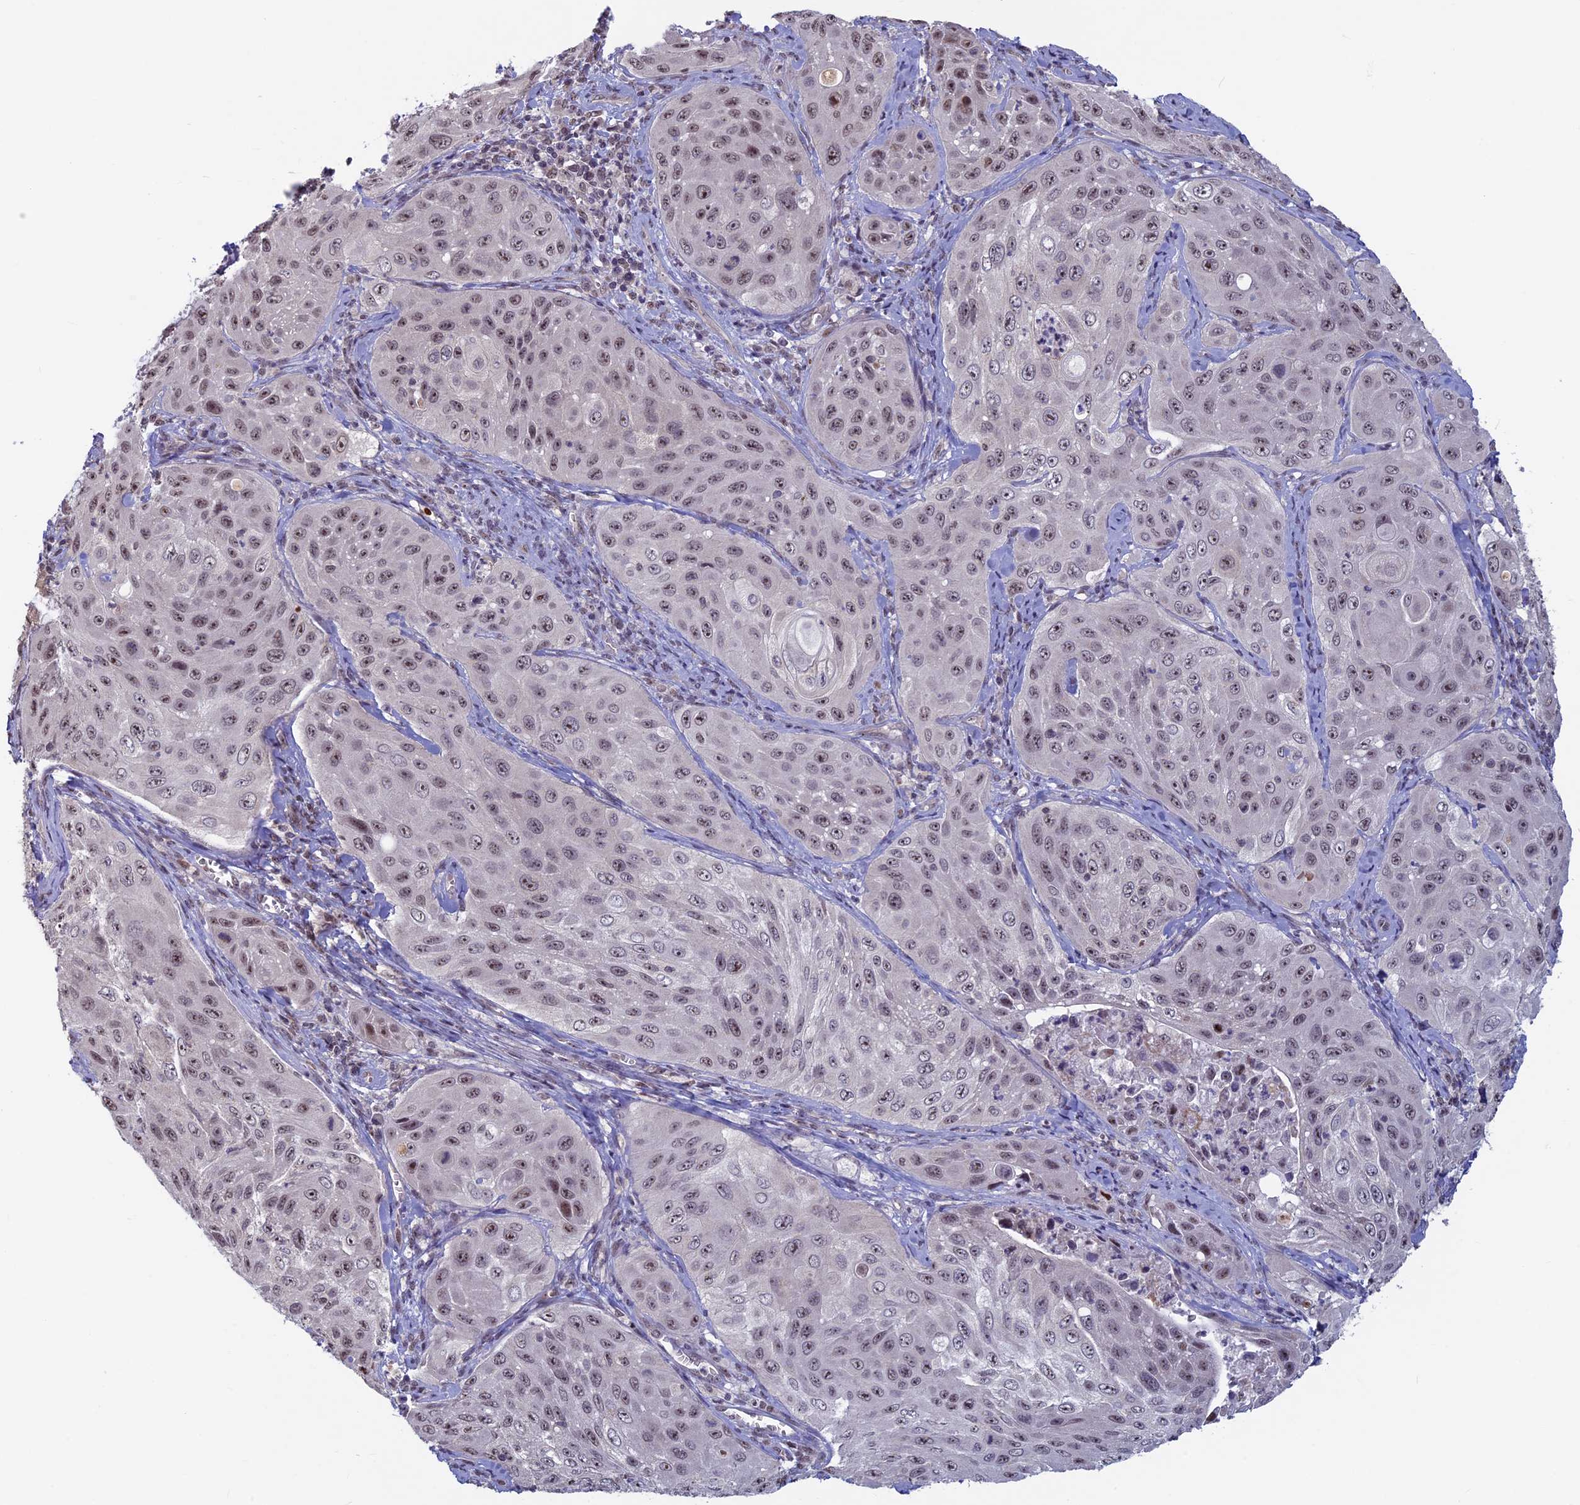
{"staining": {"intensity": "moderate", "quantity": ">75%", "location": "nuclear"}, "tissue": "cervical cancer", "cell_type": "Tumor cells", "image_type": "cancer", "snomed": [{"axis": "morphology", "description": "Squamous cell carcinoma, NOS"}, {"axis": "topography", "description": "Cervix"}], "caption": "Brown immunohistochemical staining in human cervical cancer (squamous cell carcinoma) shows moderate nuclear staining in about >75% of tumor cells. (brown staining indicates protein expression, while blue staining denotes nuclei).", "gene": "SPIRE1", "patient": {"sex": "female", "age": 42}}